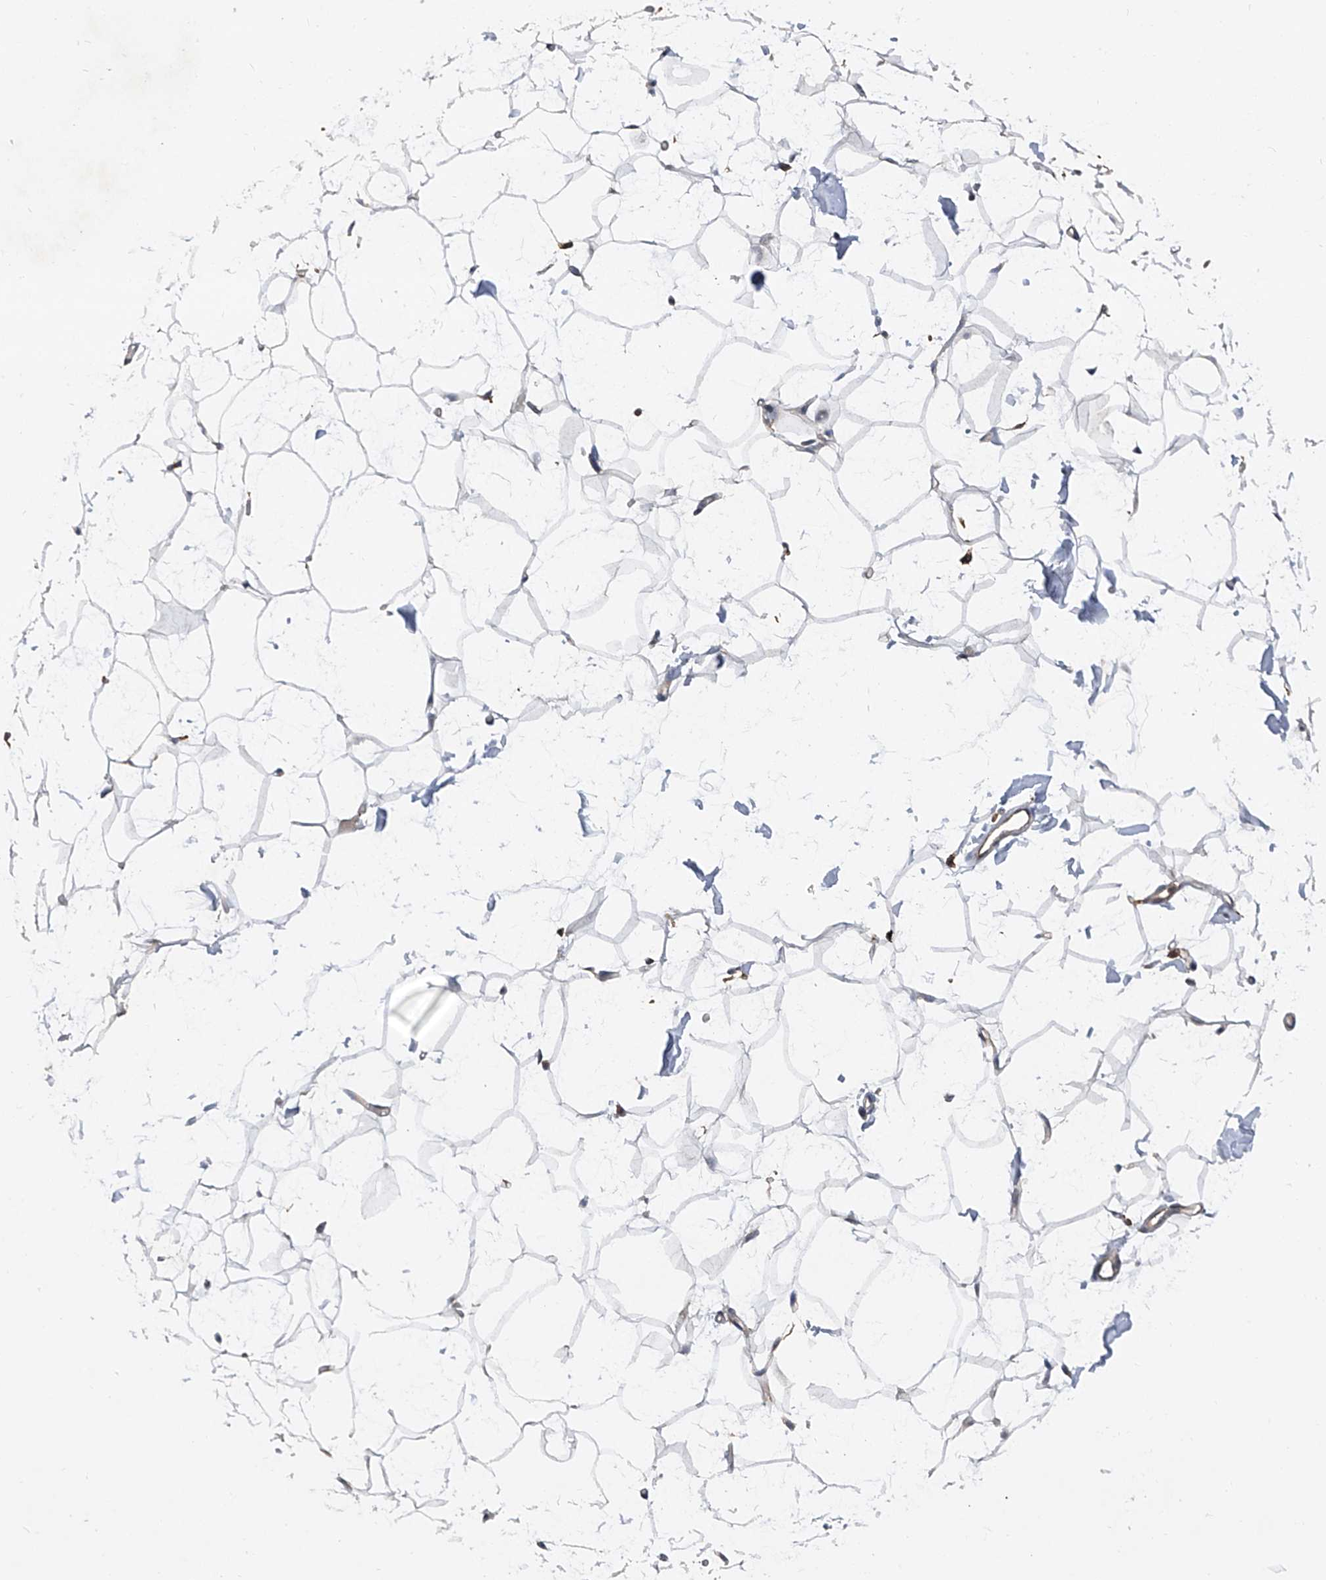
{"staining": {"intensity": "negative", "quantity": "none", "location": "none"}, "tissue": "adipose tissue", "cell_type": "Adipocytes", "image_type": "normal", "snomed": [{"axis": "morphology", "description": "Normal tissue, NOS"}, {"axis": "topography", "description": "Breast"}], "caption": "This histopathology image is of benign adipose tissue stained with immunohistochemistry (IHC) to label a protein in brown with the nuclei are counter-stained blue. There is no expression in adipocytes.", "gene": "SMAP1", "patient": {"sex": "female", "age": 23}}